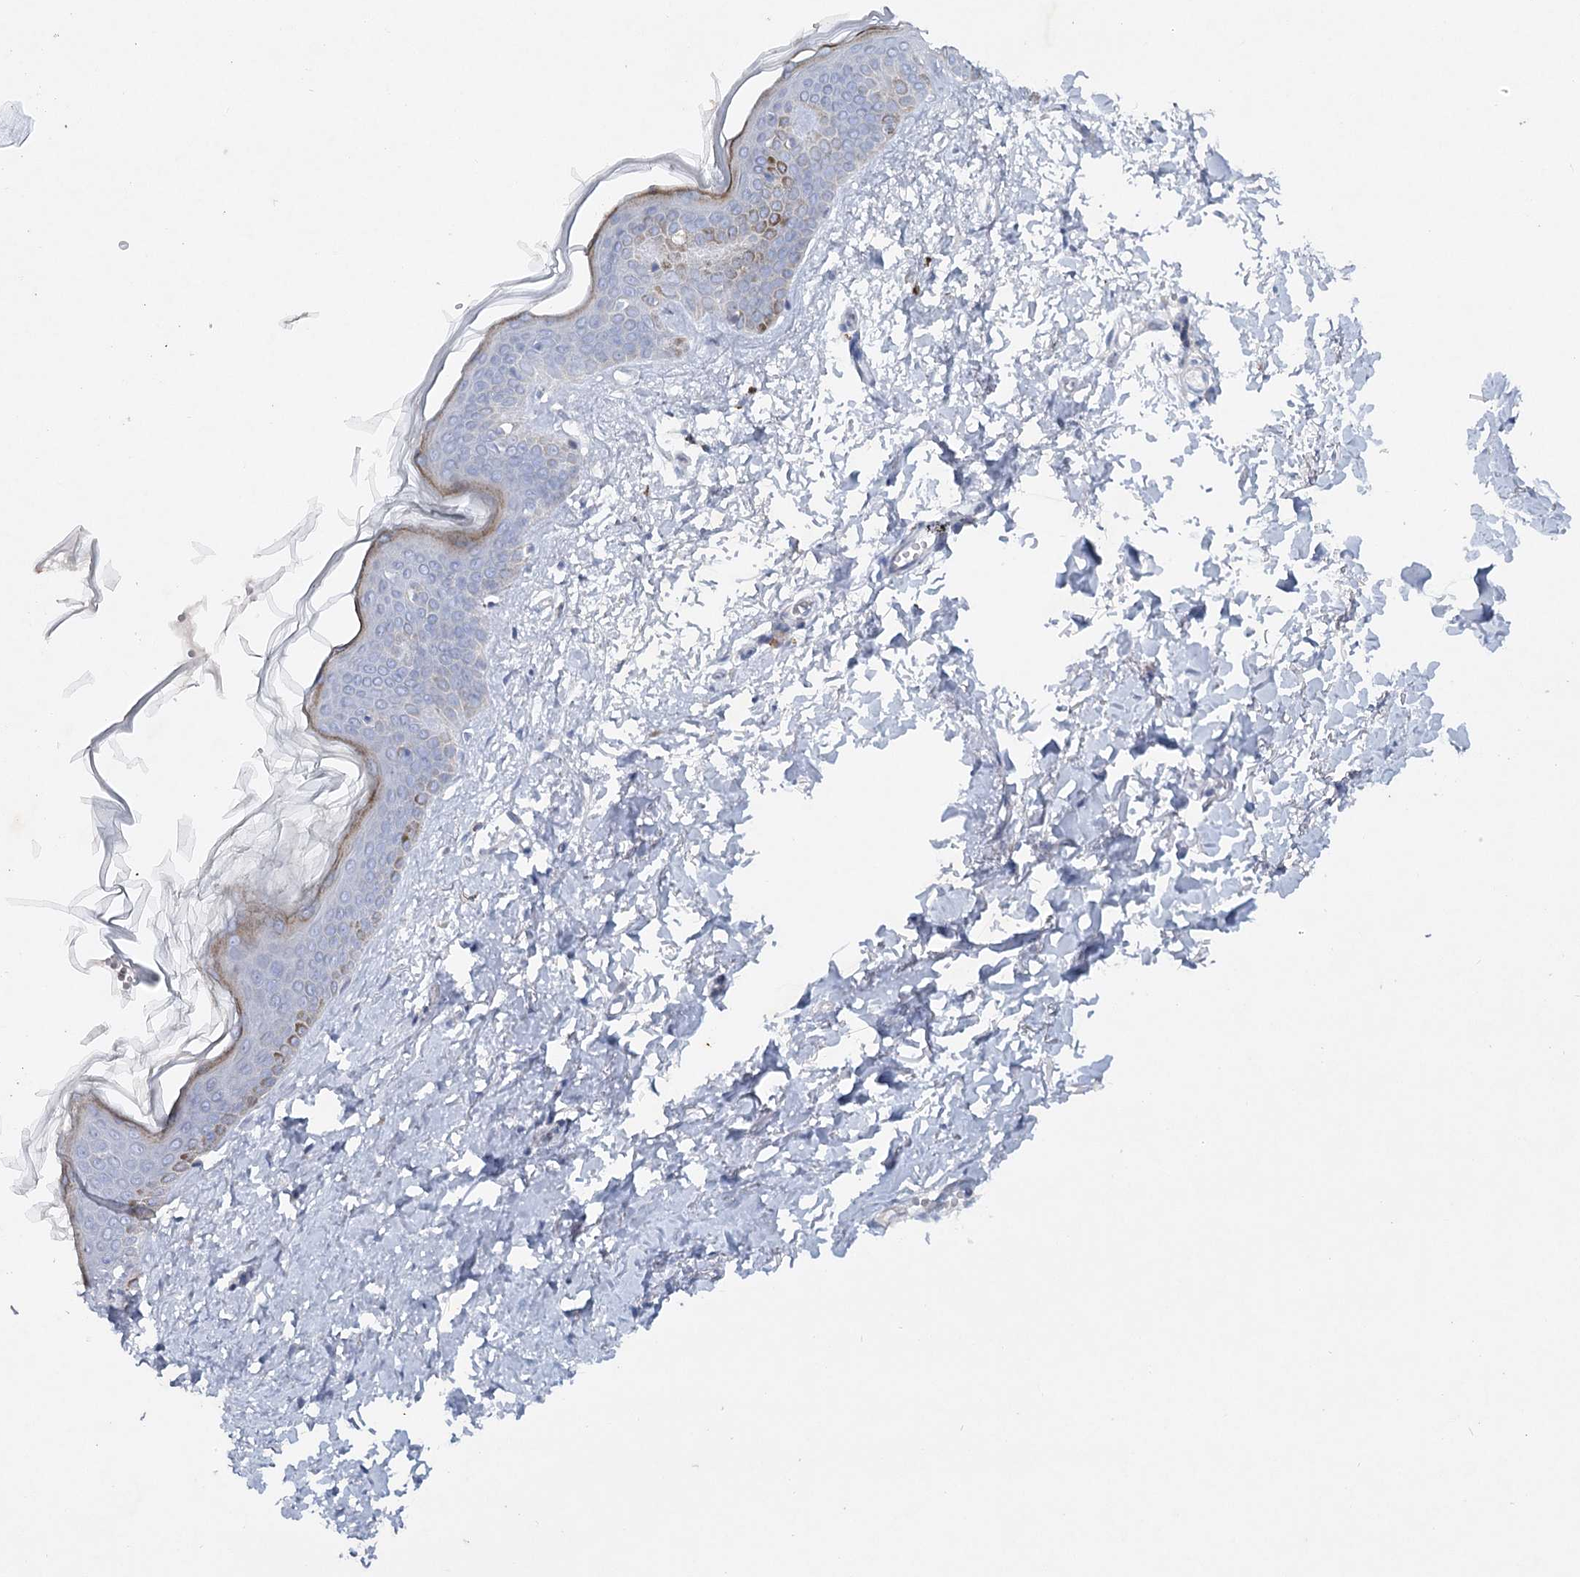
{"staining": {"intensity": "negative", "quantity": "none", "location": "none"}, "tissue": "skin", "cell_type": "Fibroblasts", "image_type": "normal", "snomed": [{"axis": "morphology", "description": "Normal tissue, NOS"}, {"axis": "topography", "description": "Skin"}], "caption": "The micrograph displays no significant positivity in fibroblasts of skin. Brightfield microscopy of IHC stained with DAB (3,3'-diaminobenzidine) (brown) and hematoxylin (blue), captured at high magnification.", "gene": "MAP3K13", "patient": {"sex": "female", "age": 46}}